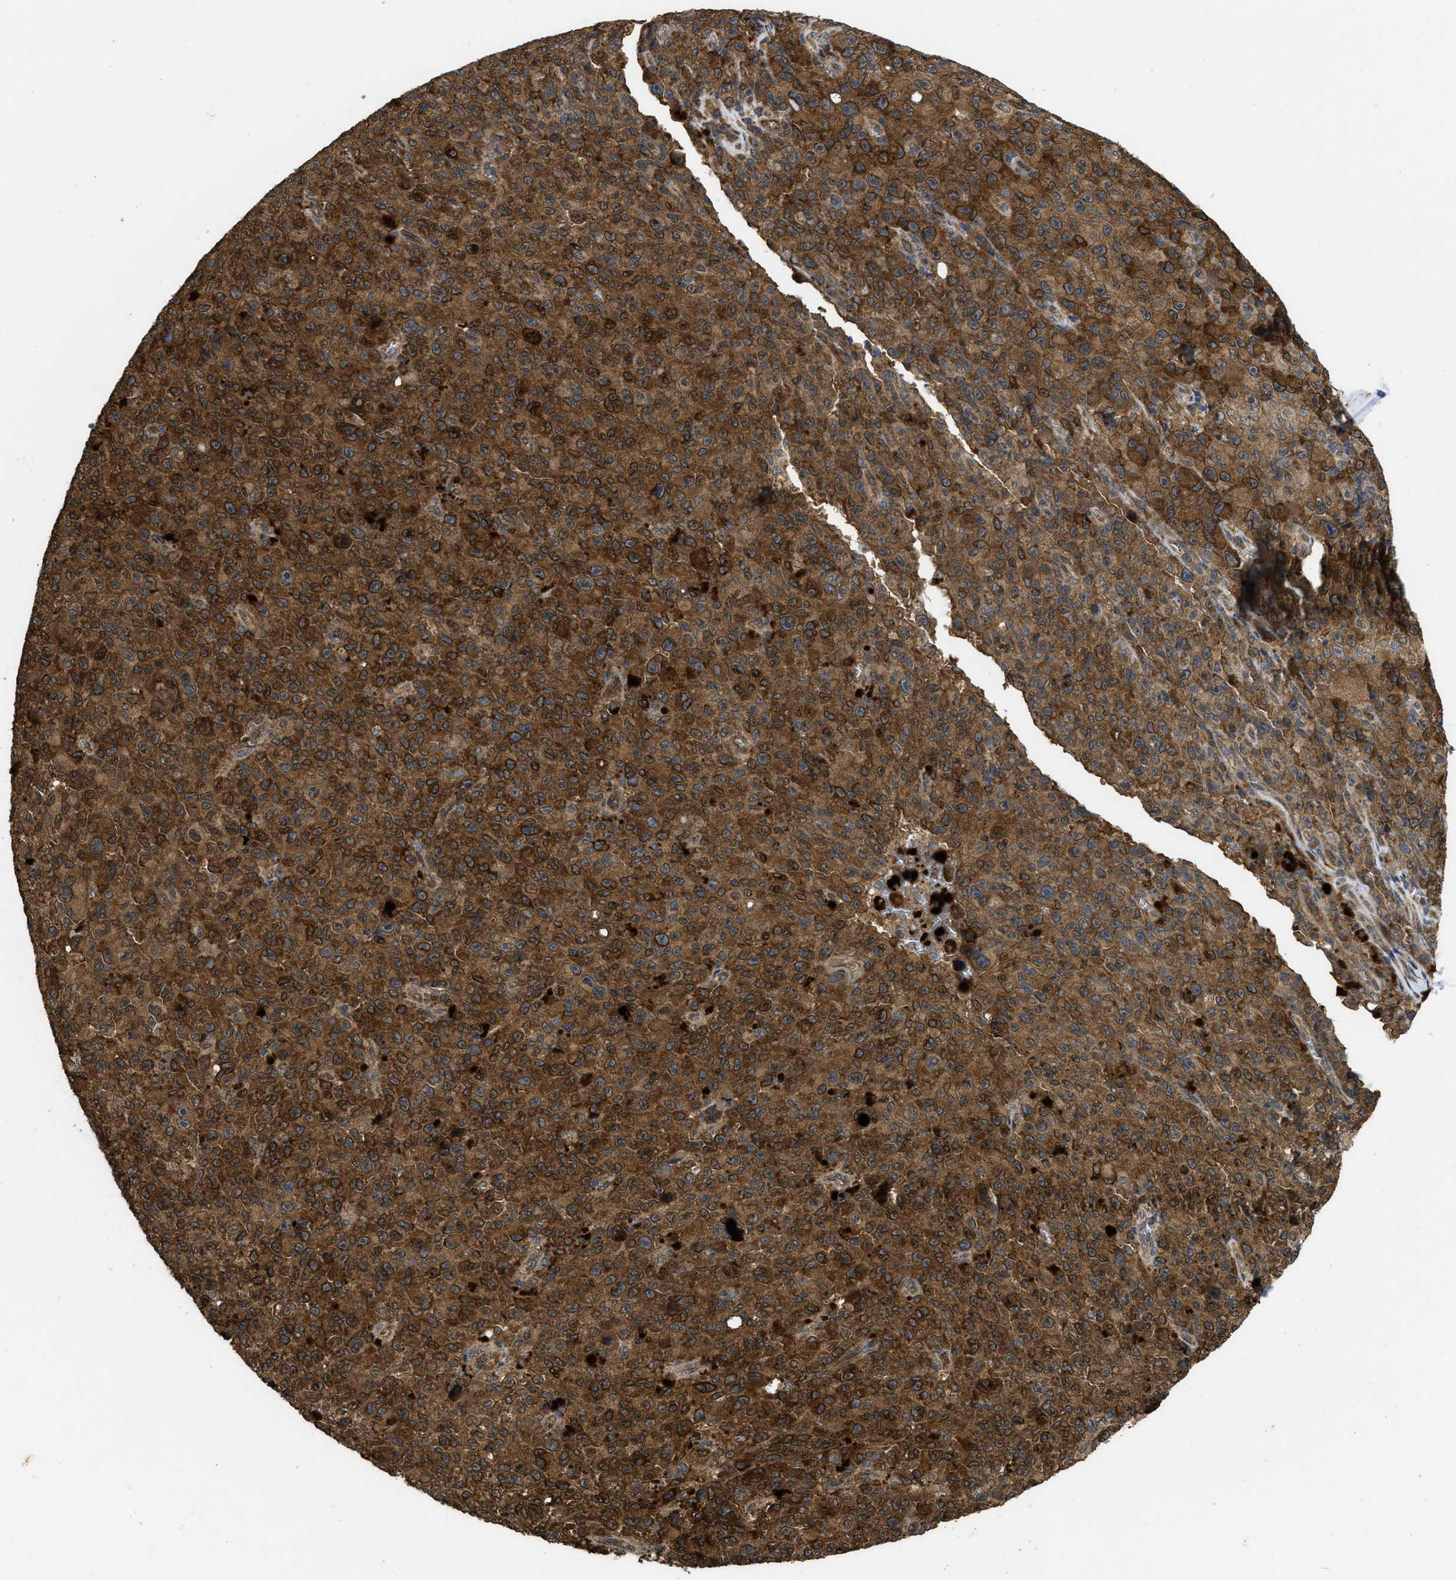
{"staining": {"intensity": "moderate", "quantity": ">75%", "location": "cytoplasmic/membranous"}, "tissue": "melanoma", "cell_type": "Tumor cells", "image_type": "cancer", "snomed": [{"axis": "morphology", "description": "Malignant melanoma, NOS"}, {"axis": "topography", "description": "Skin"}], "caption": "Immunohistochemistry (IHC) histopathology image of human melanoma stained for a protein (brown), which displays medium levels of moderate cytoplasmic/membranous expression in approximately >75% of tumor cells.", "gene": "FZD6", "patient": {"sex": "female", "age": 82}}